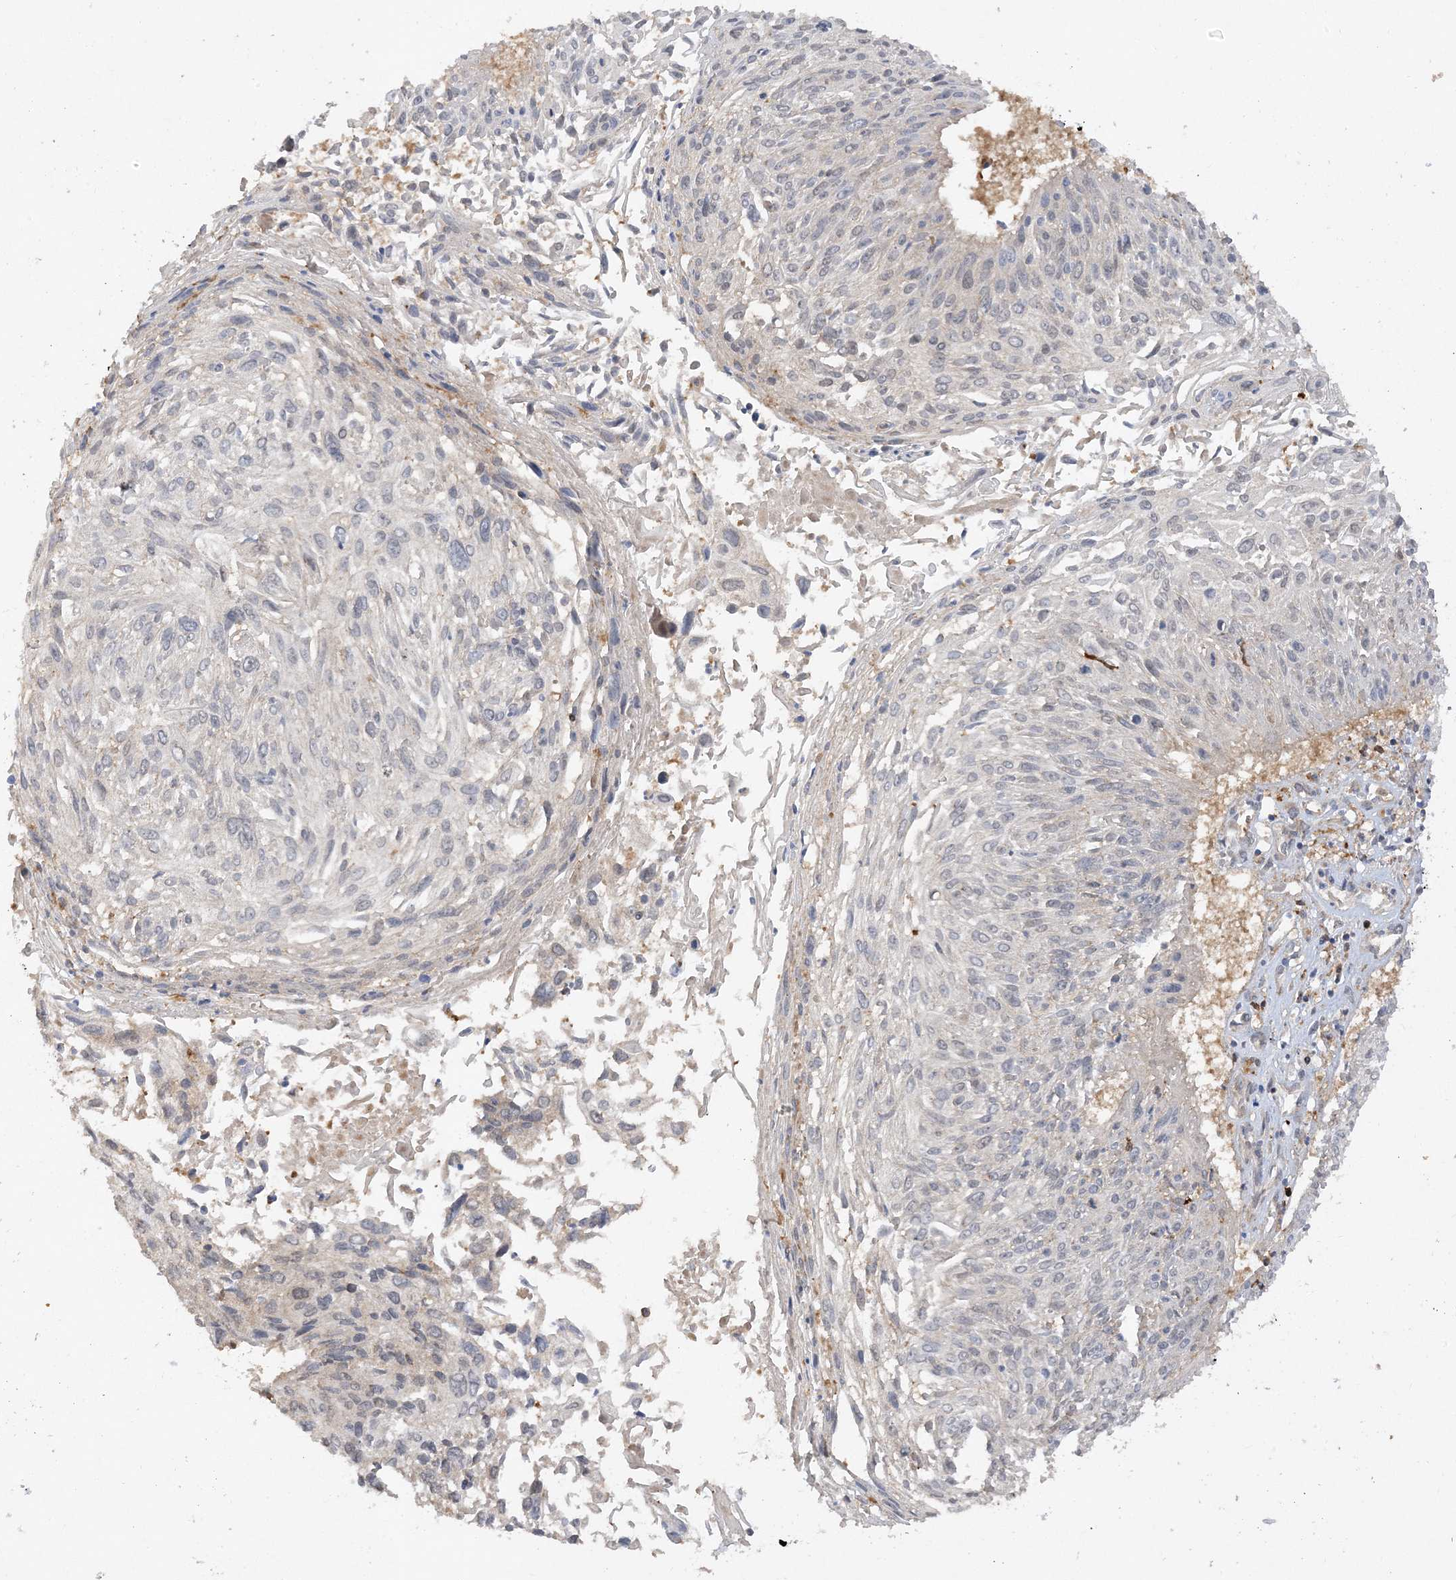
{"staining": {"intensity": "negative", "quantity": "none", "location": "none"}, "tissue": "cervical cancer", "cell_type": "Tumor cells", "image_type": "cancer", "snomed": [{"axis": "morphology", "description": "Squamous cell carcinoma, NOS"}, {"axis": "topography", "description": "Cervix"}], "caption": "Immunohistochemical staining of human cervical squamous cell carcinoma shows no significant staining in tumor cells.", "gene": "PHACTR2", "patient": {"sex": "female", "age": 51}}